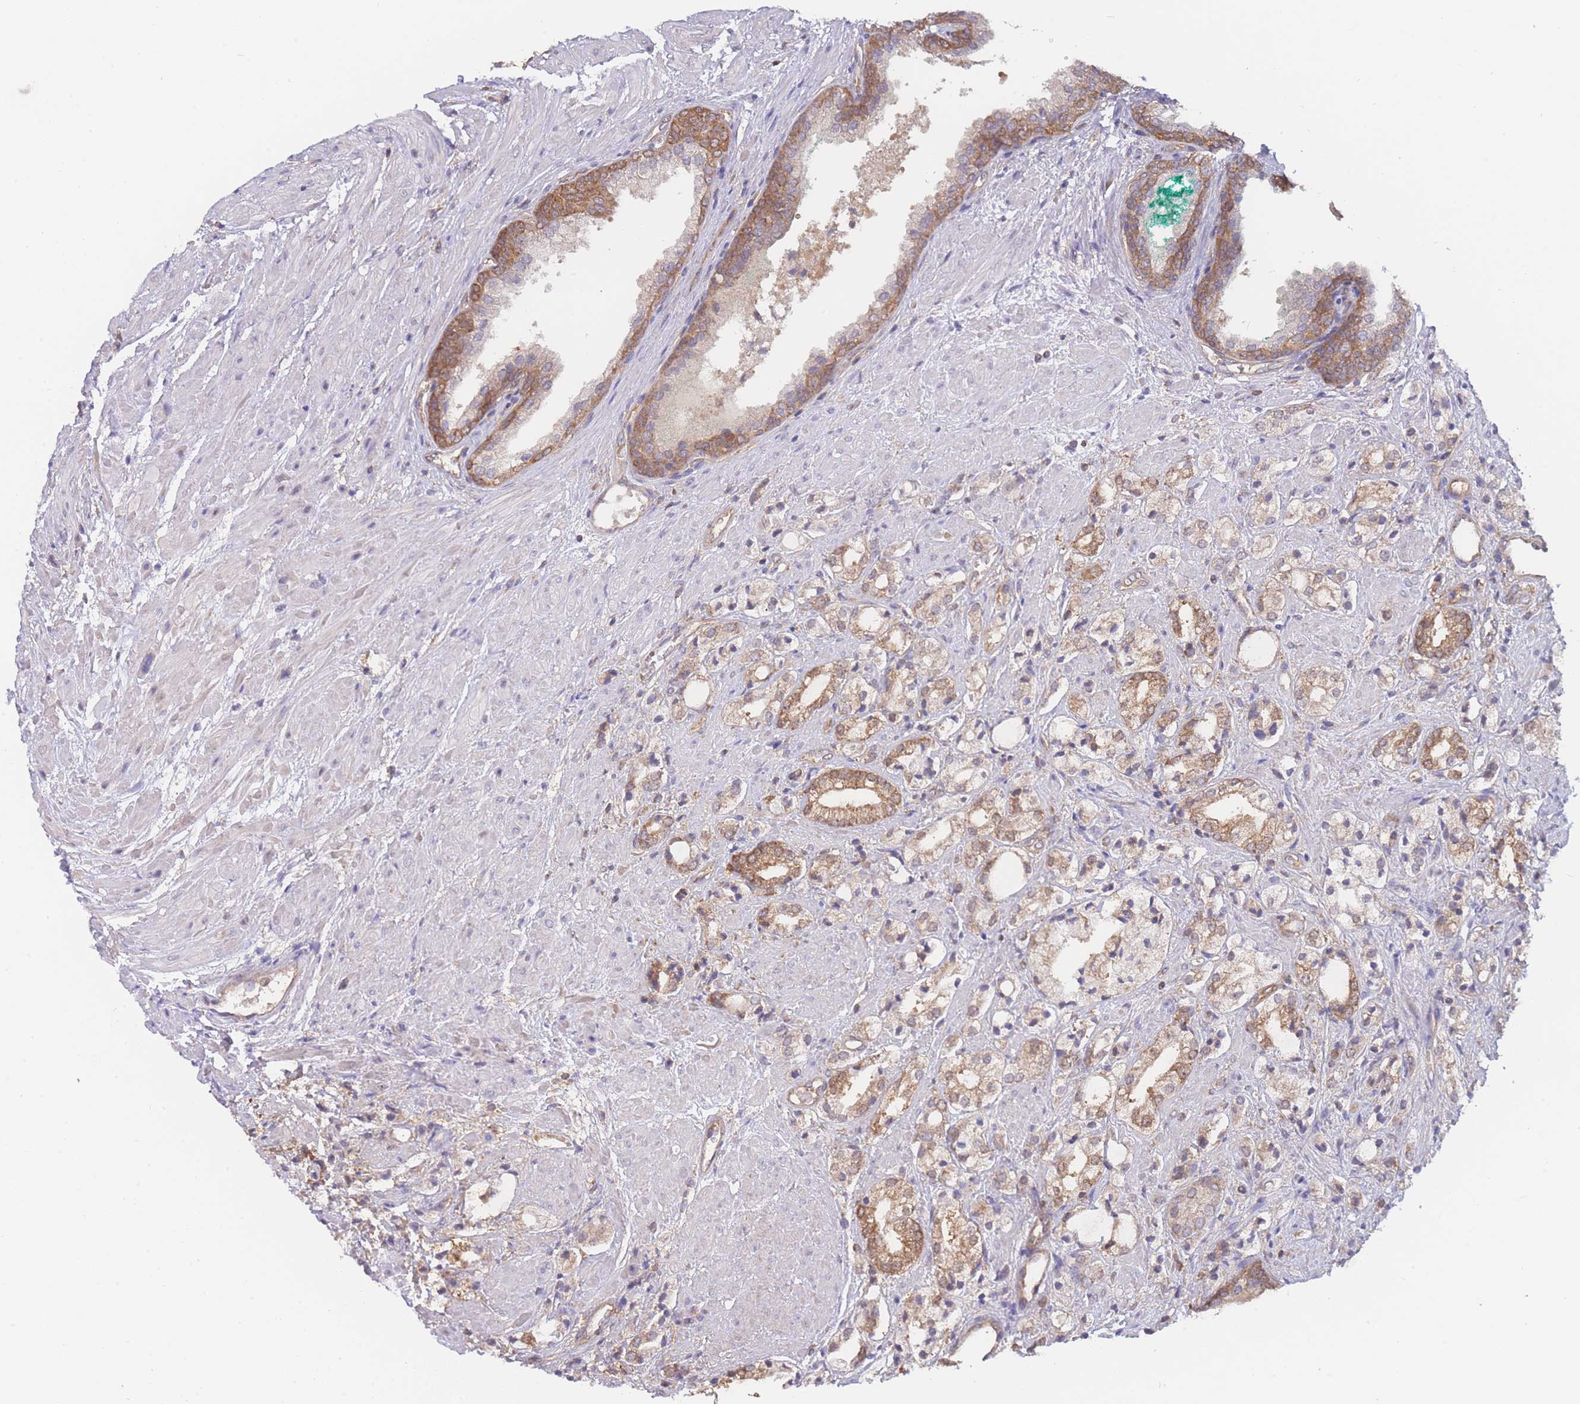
{"staining": {"intensity": "moderate", "quantity": ">75%", "location": "cytoplasmic/membranous"}, "tissue": "prostate cancer", "cell_type": "Tumor cells", "image_type": "cancer", "snomed": [{"axis": "morphology", "description": "Adenocarcinoma, High grade"}, {"axis": "topography", "description": "Prostate"}], "caption": "This is an image of immunohistochemistry staining of prostate adenocarcinoma (high-grade), which shows moderate expression in the cytoplasmic/membranous of tumor cells.", "gene": "MRPS18B", "patient": {"sex": "male", "age": 50}}